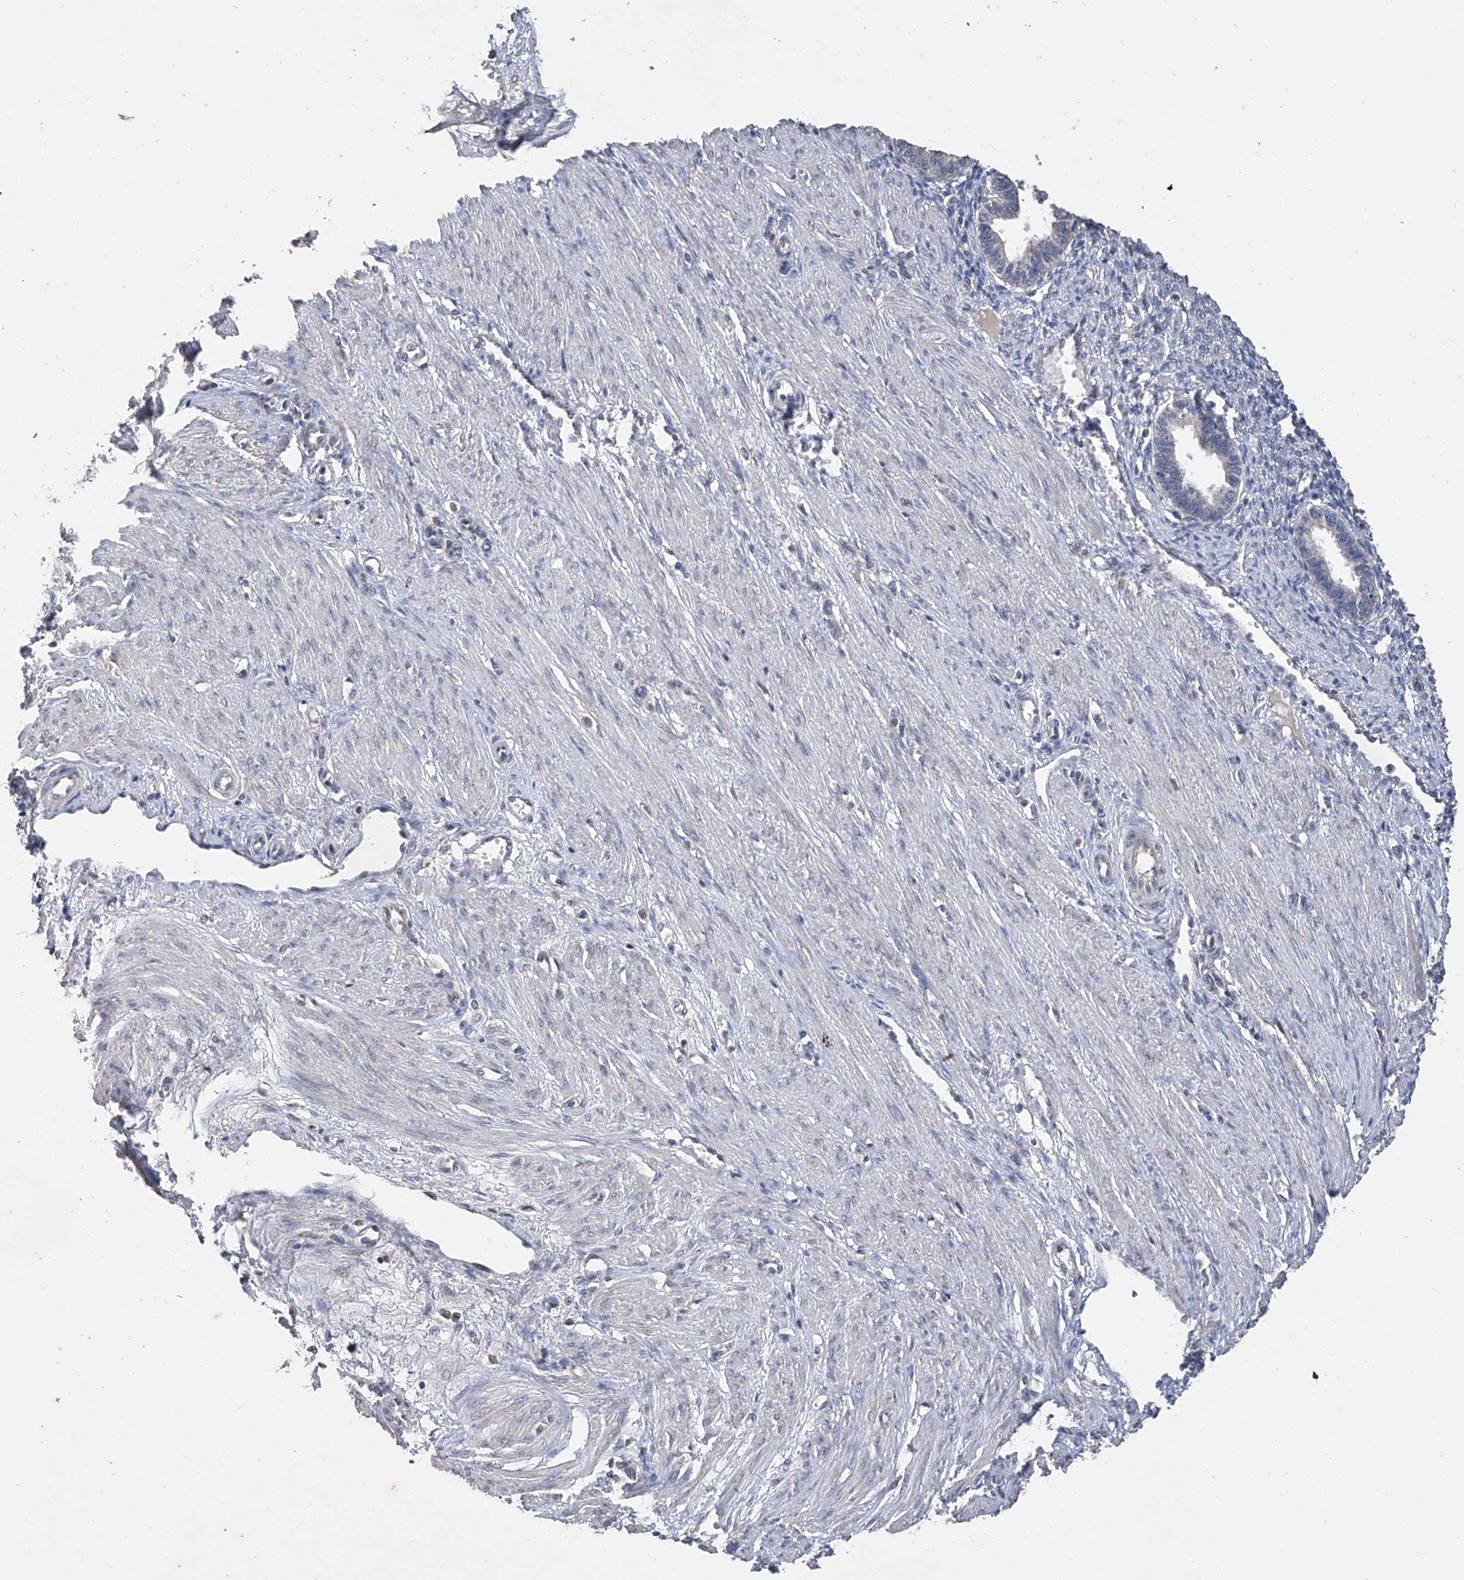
{"staining": {"intensity": "negative", "quantity": "none", "location": "none"}, "tissue": "endometrium", "cell_type": "Cells in endometrial stroma", "image_type": "normal", "snomed": [{"axis": "morphology", "description": "Normal tissue, NOS"}, {"axis": "topography", "description": "Endometrium"}], "caption": "Endometrium stained for a protein using IHC shows no staining cells in endometrial stroma.", "gene": "GPT", "patient": {"sex": "female", "age": 33}}